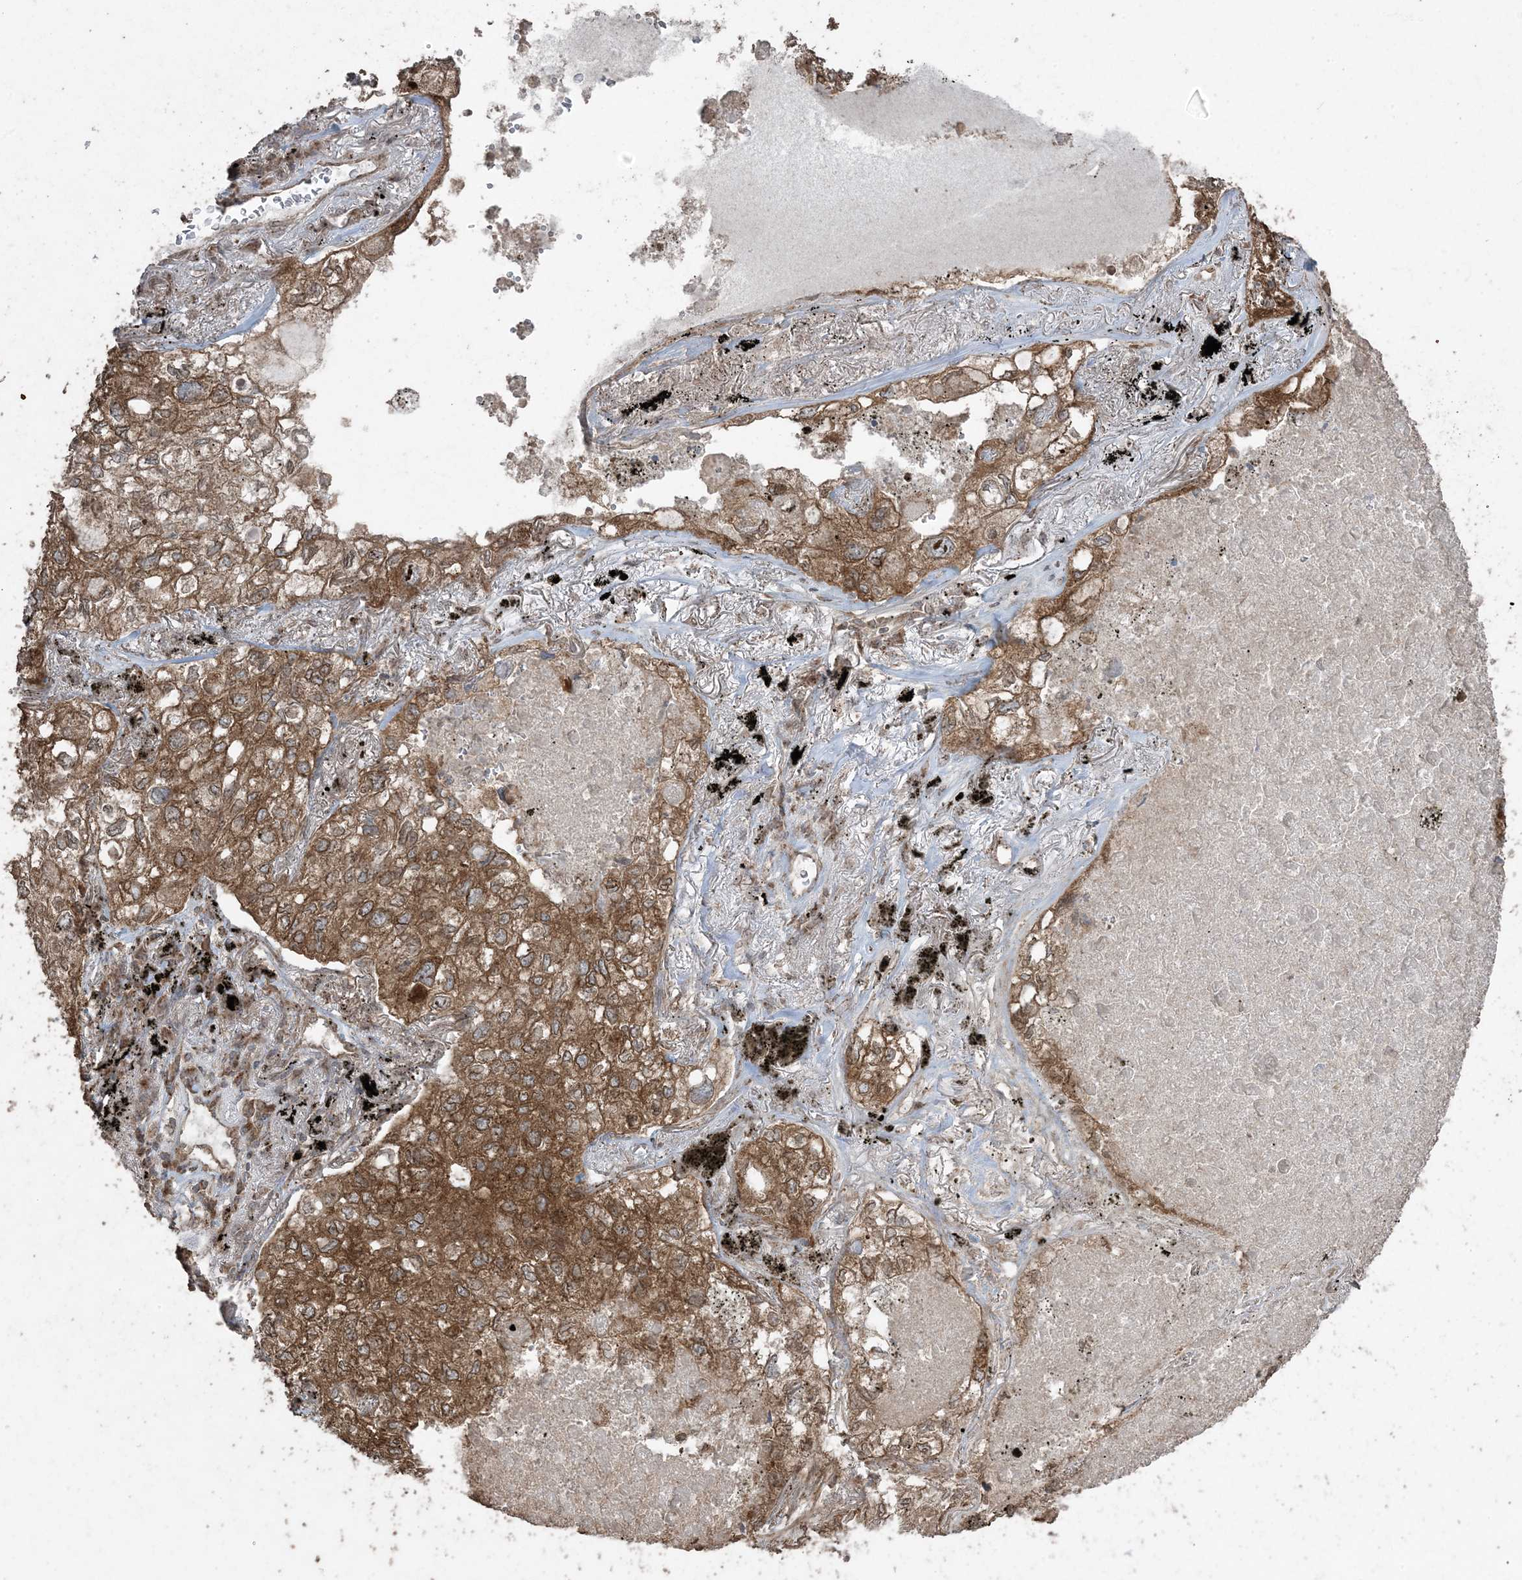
{"staining": {"intensity": "strong", "quantity": ">75%", "location": "cytoplasmic/membranous"}, "tissue": "lung cancer", "cell_type": "Tumor cells", "image_type": "cancer", "snomed": [{"axis": "morphology", "description": "Adenocarcinoma, NOS"}, {"axis": "topography", "description": "Lung"}], "caption": "This photomicrograph shows immunohistochemistry (IHC) staining of human lung adenocarcinoma, with high strong cytoplasmic/membranous staining in about >75% of tumor cells.", "gene": "DDX19B", "patient": {"sex": "male", "age": 65}}